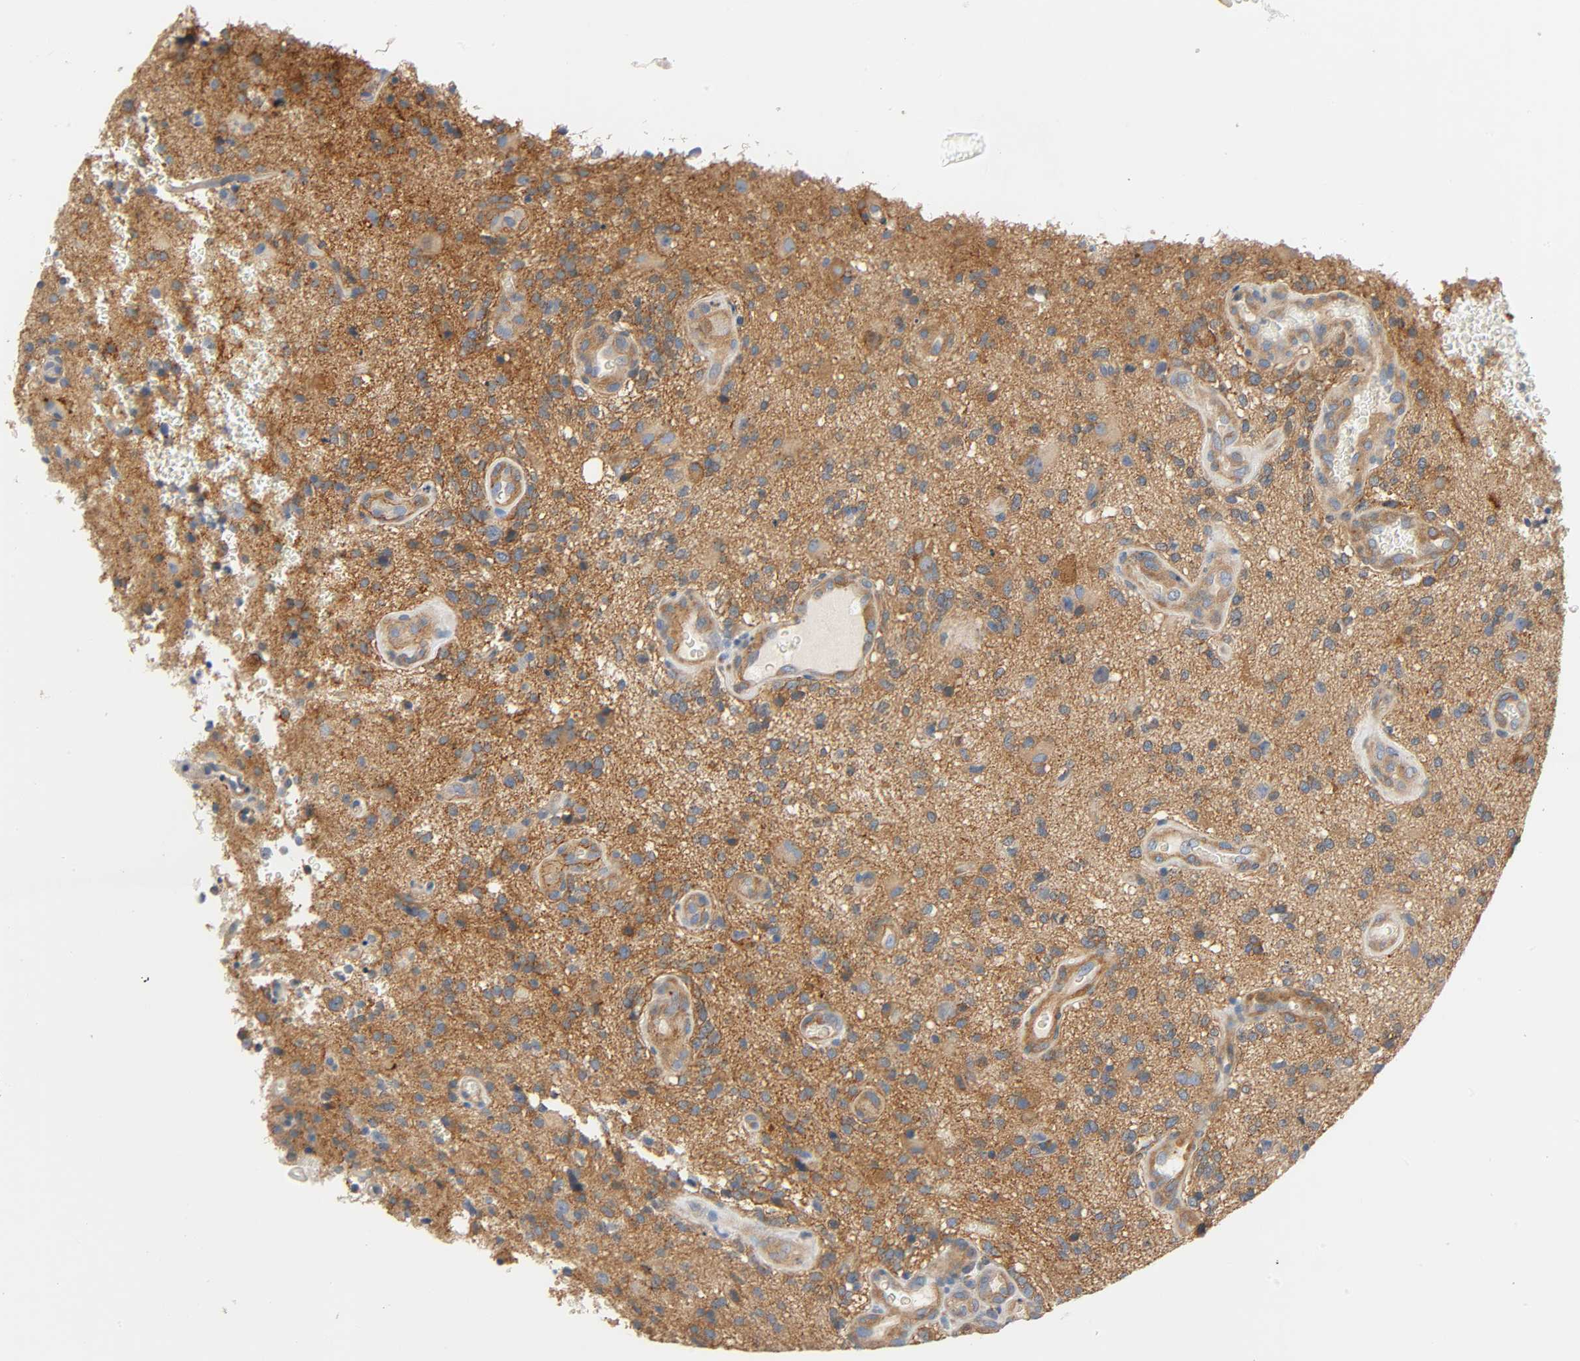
{"staining": {"intensity": "strong", "quantity": ">75%", "location": "cytoplasmic/membranous"}, "tissue": "glioma", "cell_type": "Tumor cells", "image_type": "cancer", "snomed": [{"axis": "morphology", "description": "Normal tissue, NOS"}, {"axis": "morphology", "description": "Glioma, malignant, High grade"}, {"axis": "topography", "description": "Cerebral cortex"}], "caption": "Strong cytoplasmic/membranous positivity is seen in approximately >75% of tumor cells in glioma.", "gene": "ARPC1A", "patient": {"sex": "male", "age": 75}}